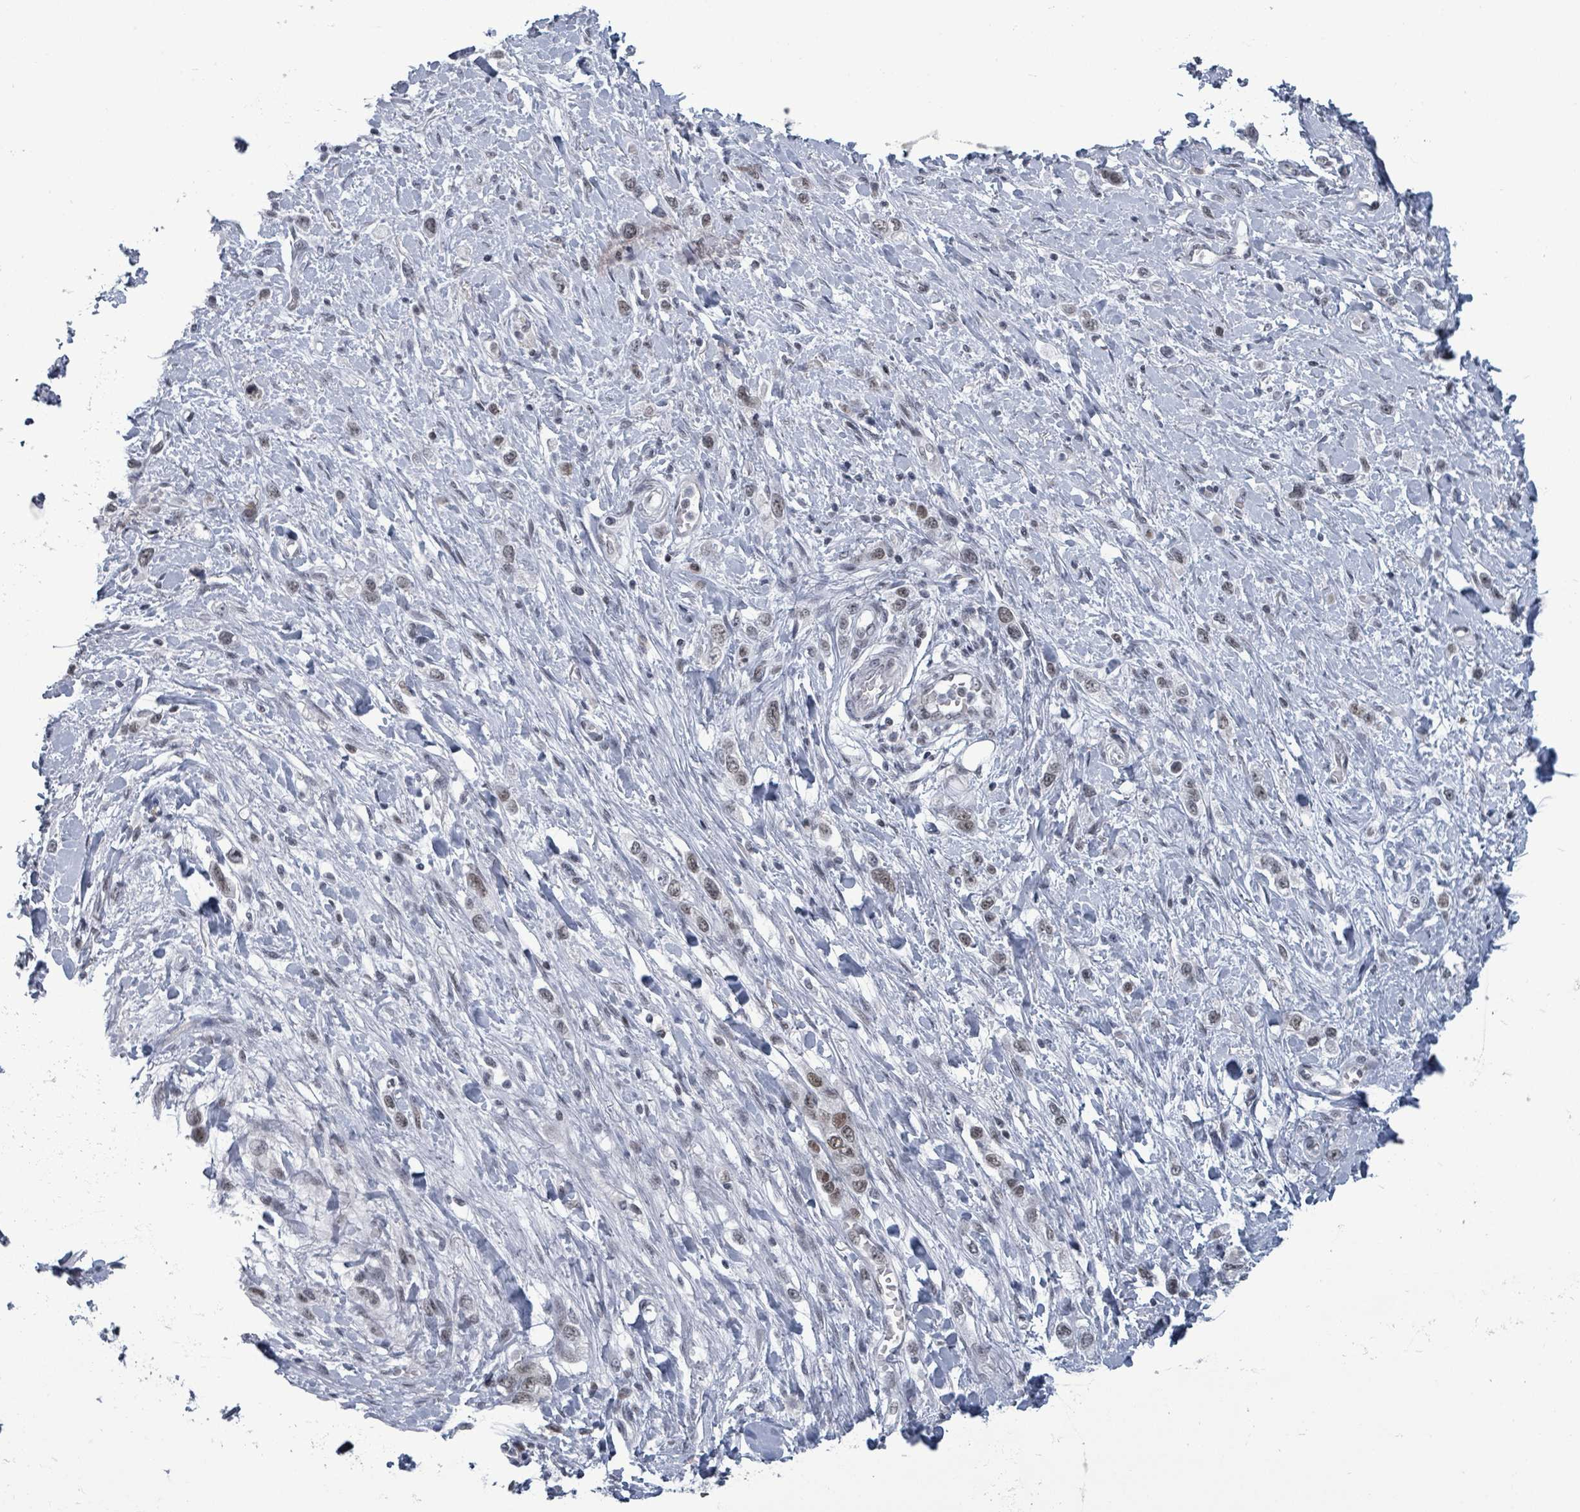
{"staining": {"intensity": "moderate", "quantity": "<25%", "location": "nuclear"}, "tissue": "stomach cancer", "cell_type": "Tumor cells", "image_type": "cancer", "snomed": [{"axis": "morphology", "description": "Adenocarcinoma, NOS"}, {"axis": "topography", "description": "Stomach"}], "caption": "Moderate nuclear staining for a protein is appreciated in approximately <25% of tumor cells of adenocarcinoma (stomach) using immunohistochemistry (IHC).", "gene": "ERCC5", "patient": {"sex": "female", "age": 65}}